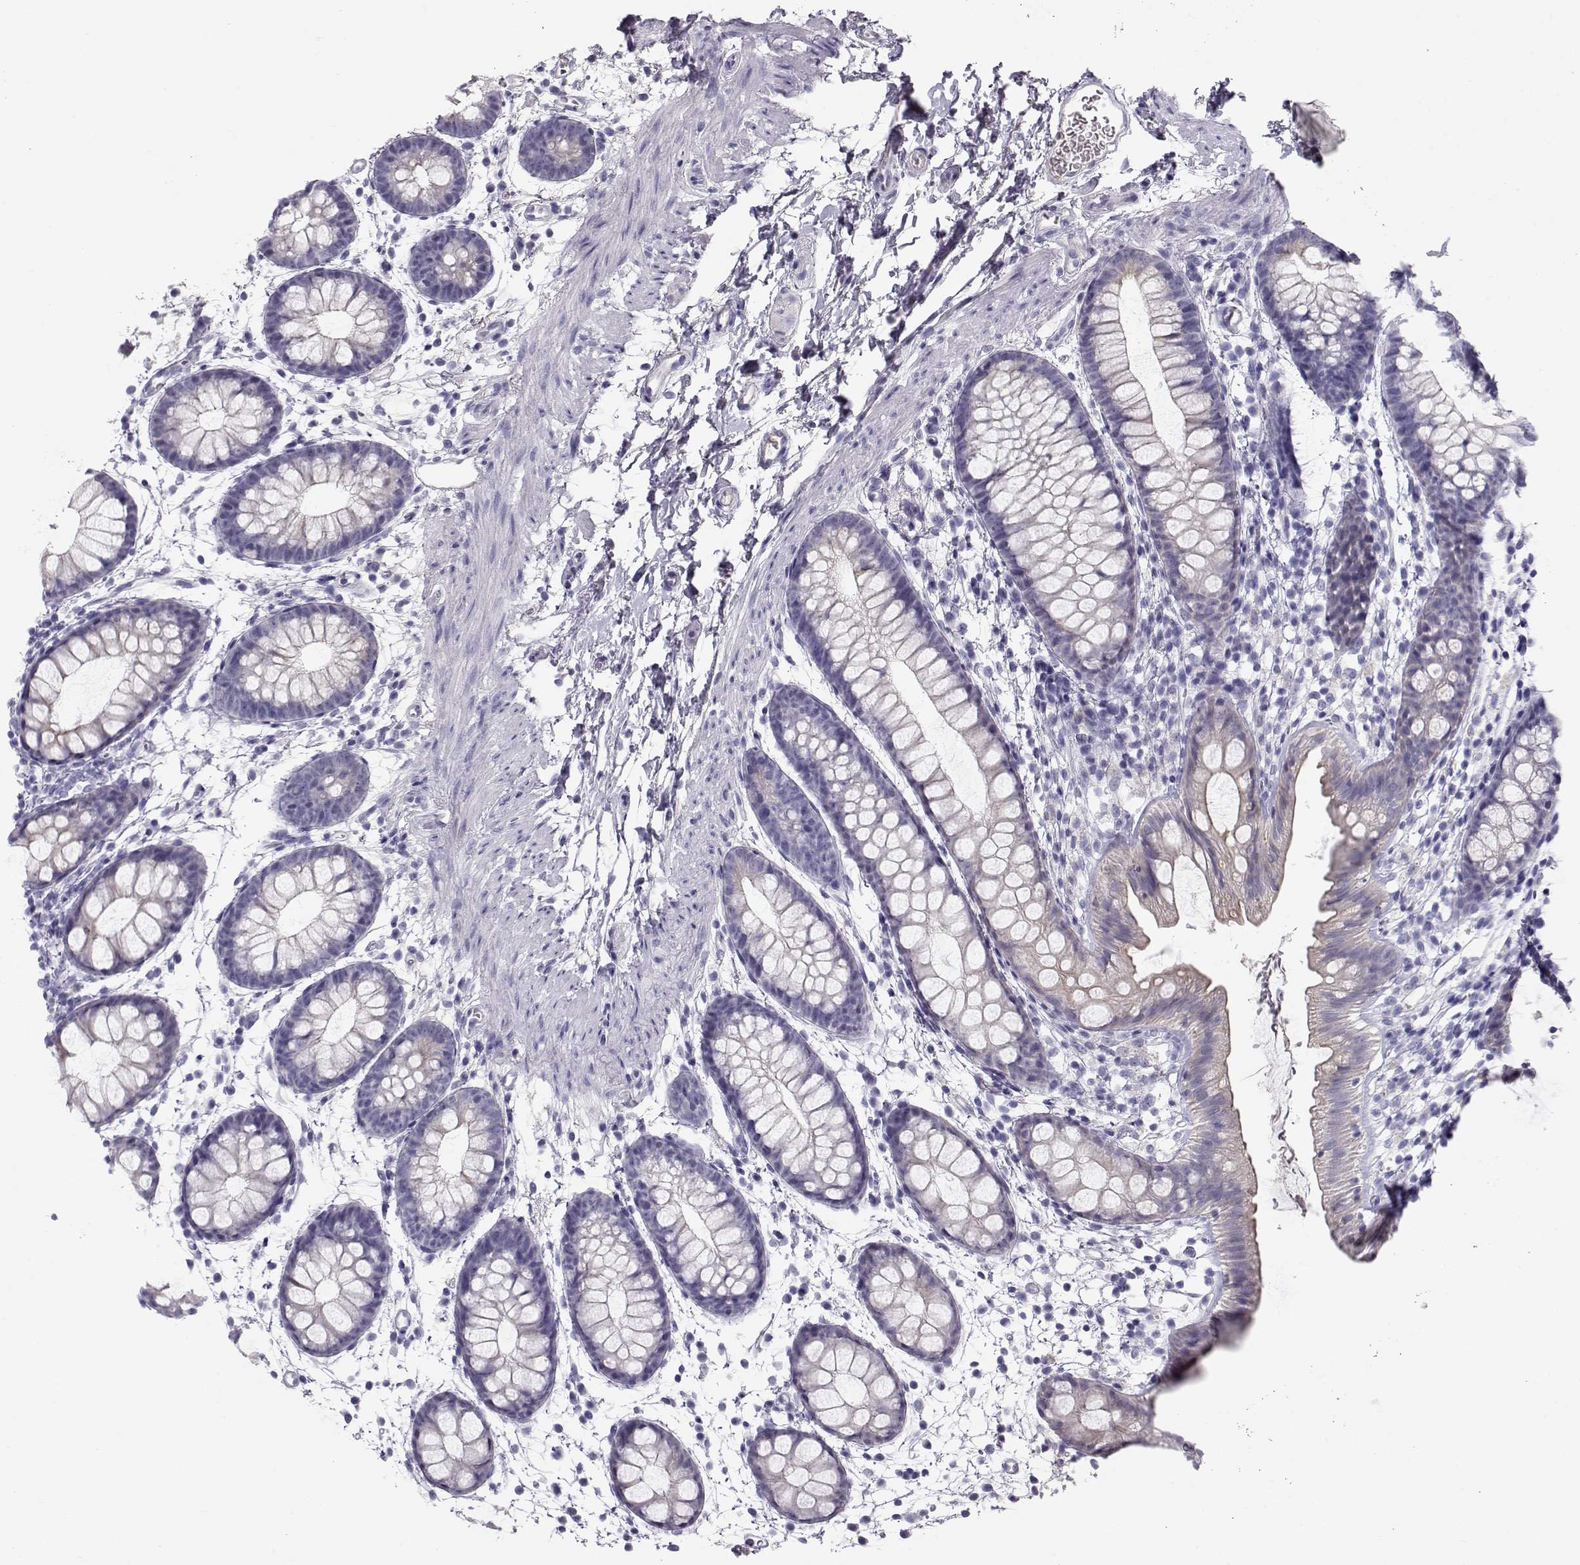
{"staining": {"intensity": "negative", "quantity": "none", "location": "none"}, "tissue": "rectum", "cell_type": "Glandular cells", "image_type": "normal", "snomed": [{"axis": "morphology", "description": "Normal tissue, NOS"}, {"axis": "topography", "description": "Rectum"}], "caption": "The IHC photomicrograph has no significant staining in glandular cells of rectum.", "gene": "GPR26", "patient": {"sex": "male", "age": 57}}